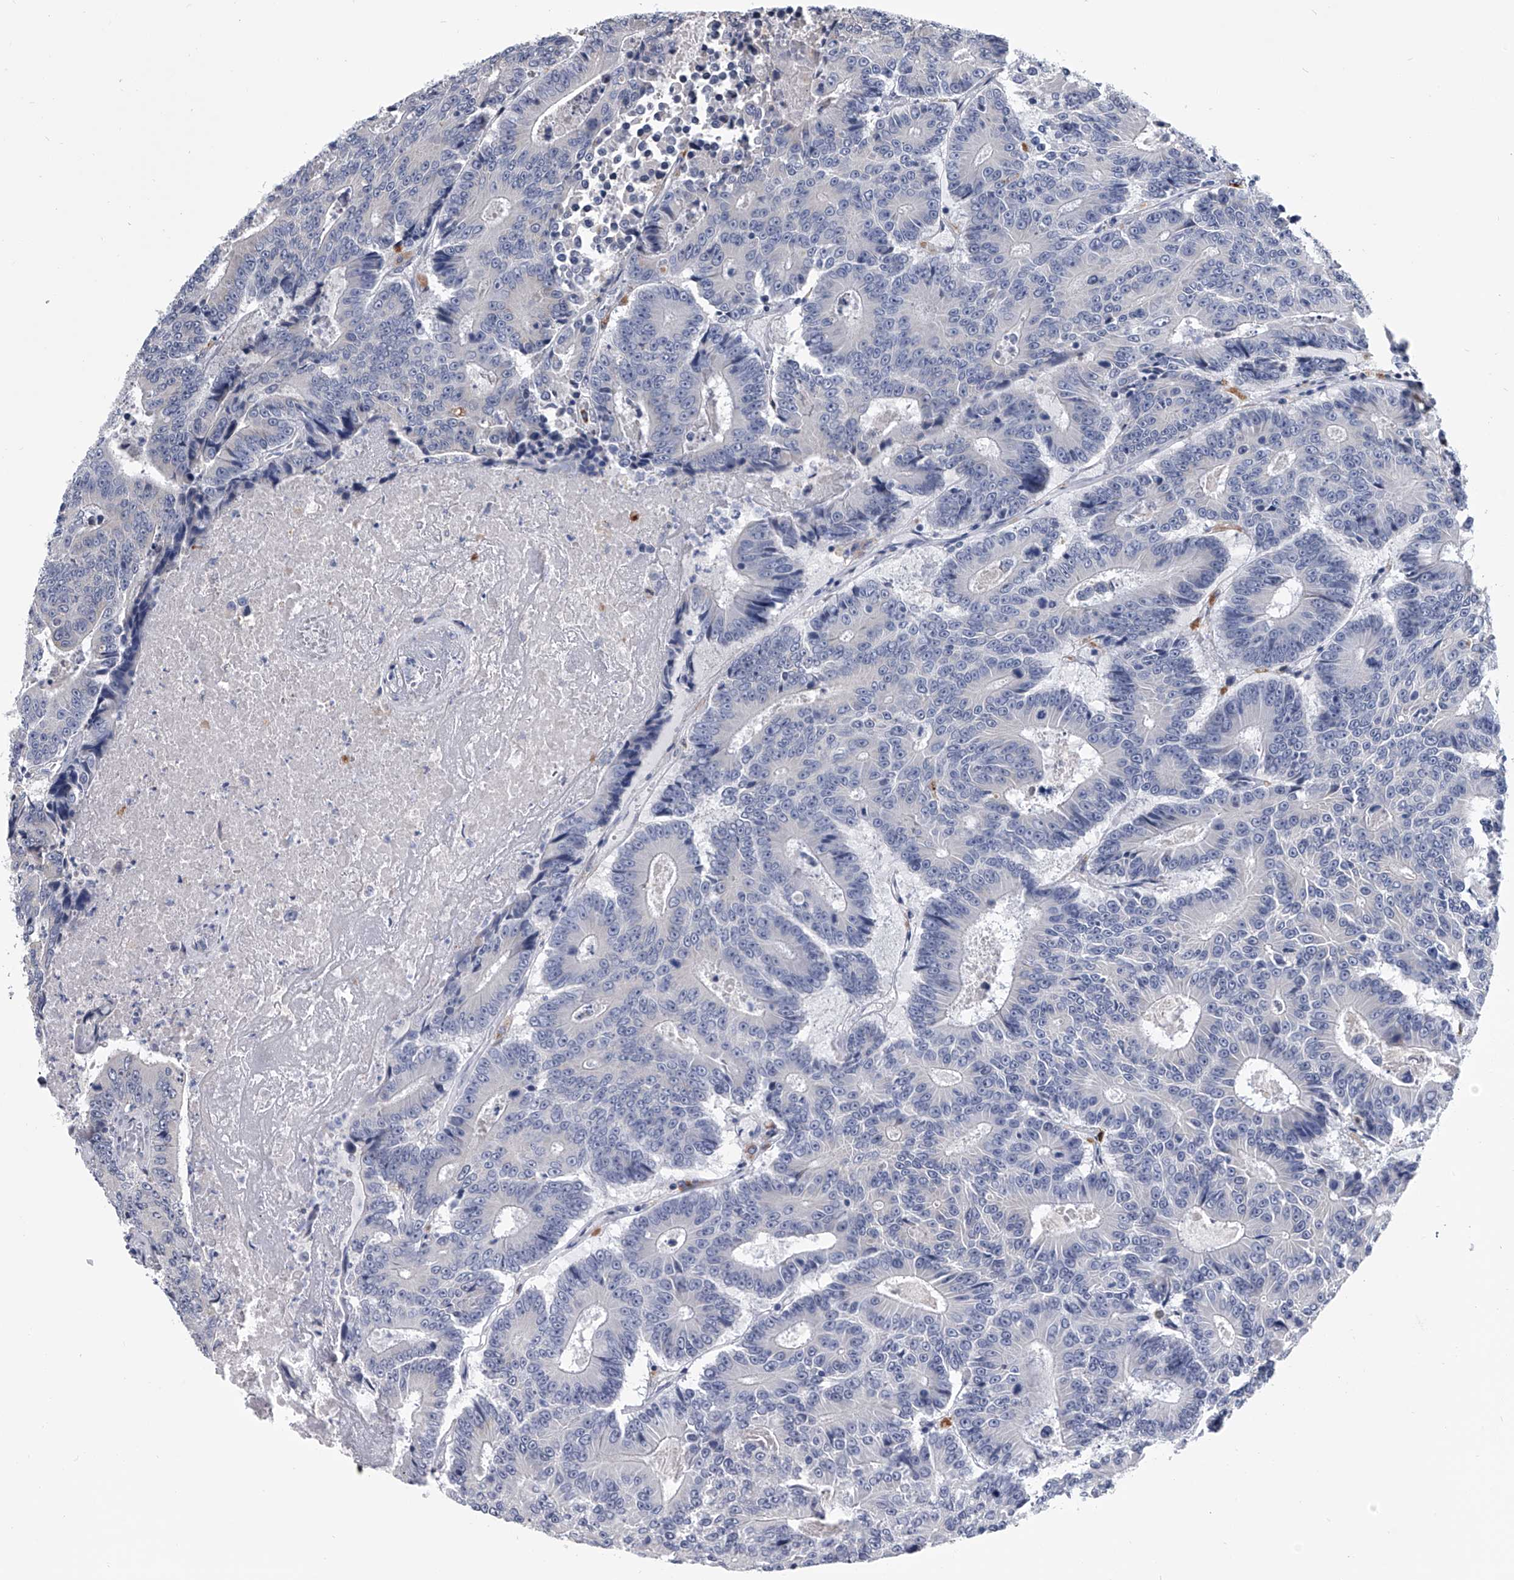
{"staining": {"intensity": "negative", "quantity": "none", "location": "none"}, "tissue": "colorectal cancer", "cell_type": "Tumor cells", "image_type": "cancer", "snomed": [{"axis": "morphology", "description": "Adenocarcinoma, NOS"}, {"axis": "topography", "description": "Colon"}], "caption": "A photomicrograph of human colorectal cancer (adenocarcinoma) is negative for staining in tumor cells.", "gene": "TRIM8", "patient": {"sex": "male", "age": 83}}